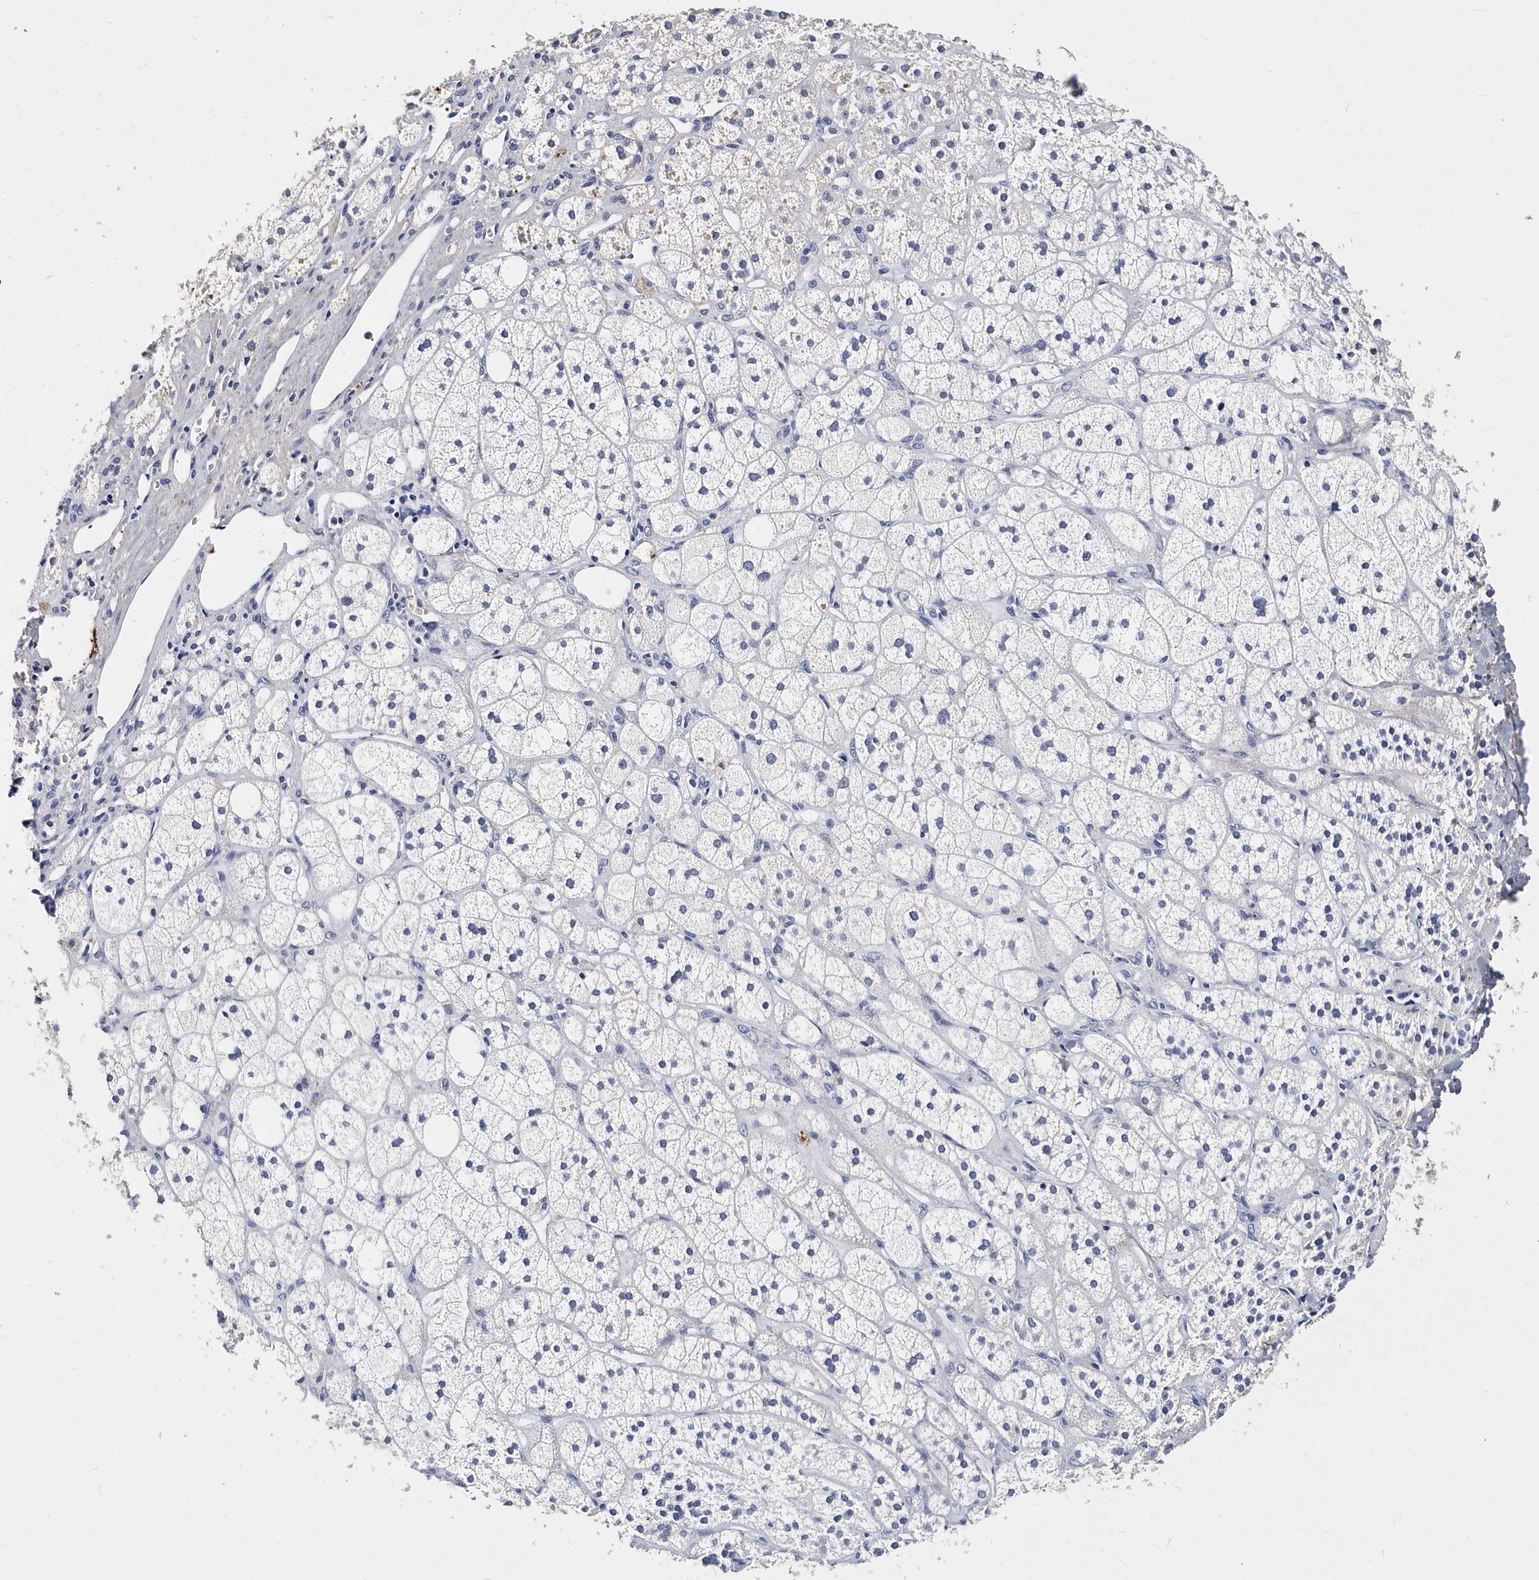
{"staining": {"intensity": "negative", "quantity": "none", "location": "none"}, "tissue": "adrenal gland", "cell_type": "Glandular cells", "image_type": "normal", "snomed": [{"axis": "morphology", "description": "Normal tissue, NOS"}, {"axis": "topography", "description": "Adrenal gland"}], "caption": "Immunohistochemistry (IHC) micrograph of normal adrenal gland: adrenal gland stained with DAB (3,3'-diaminobenzidine) demonstrates no significant protein staining in glandular cells.", "gene": "ITGA2B", "patient": {"sex": "male", "age": 61}}